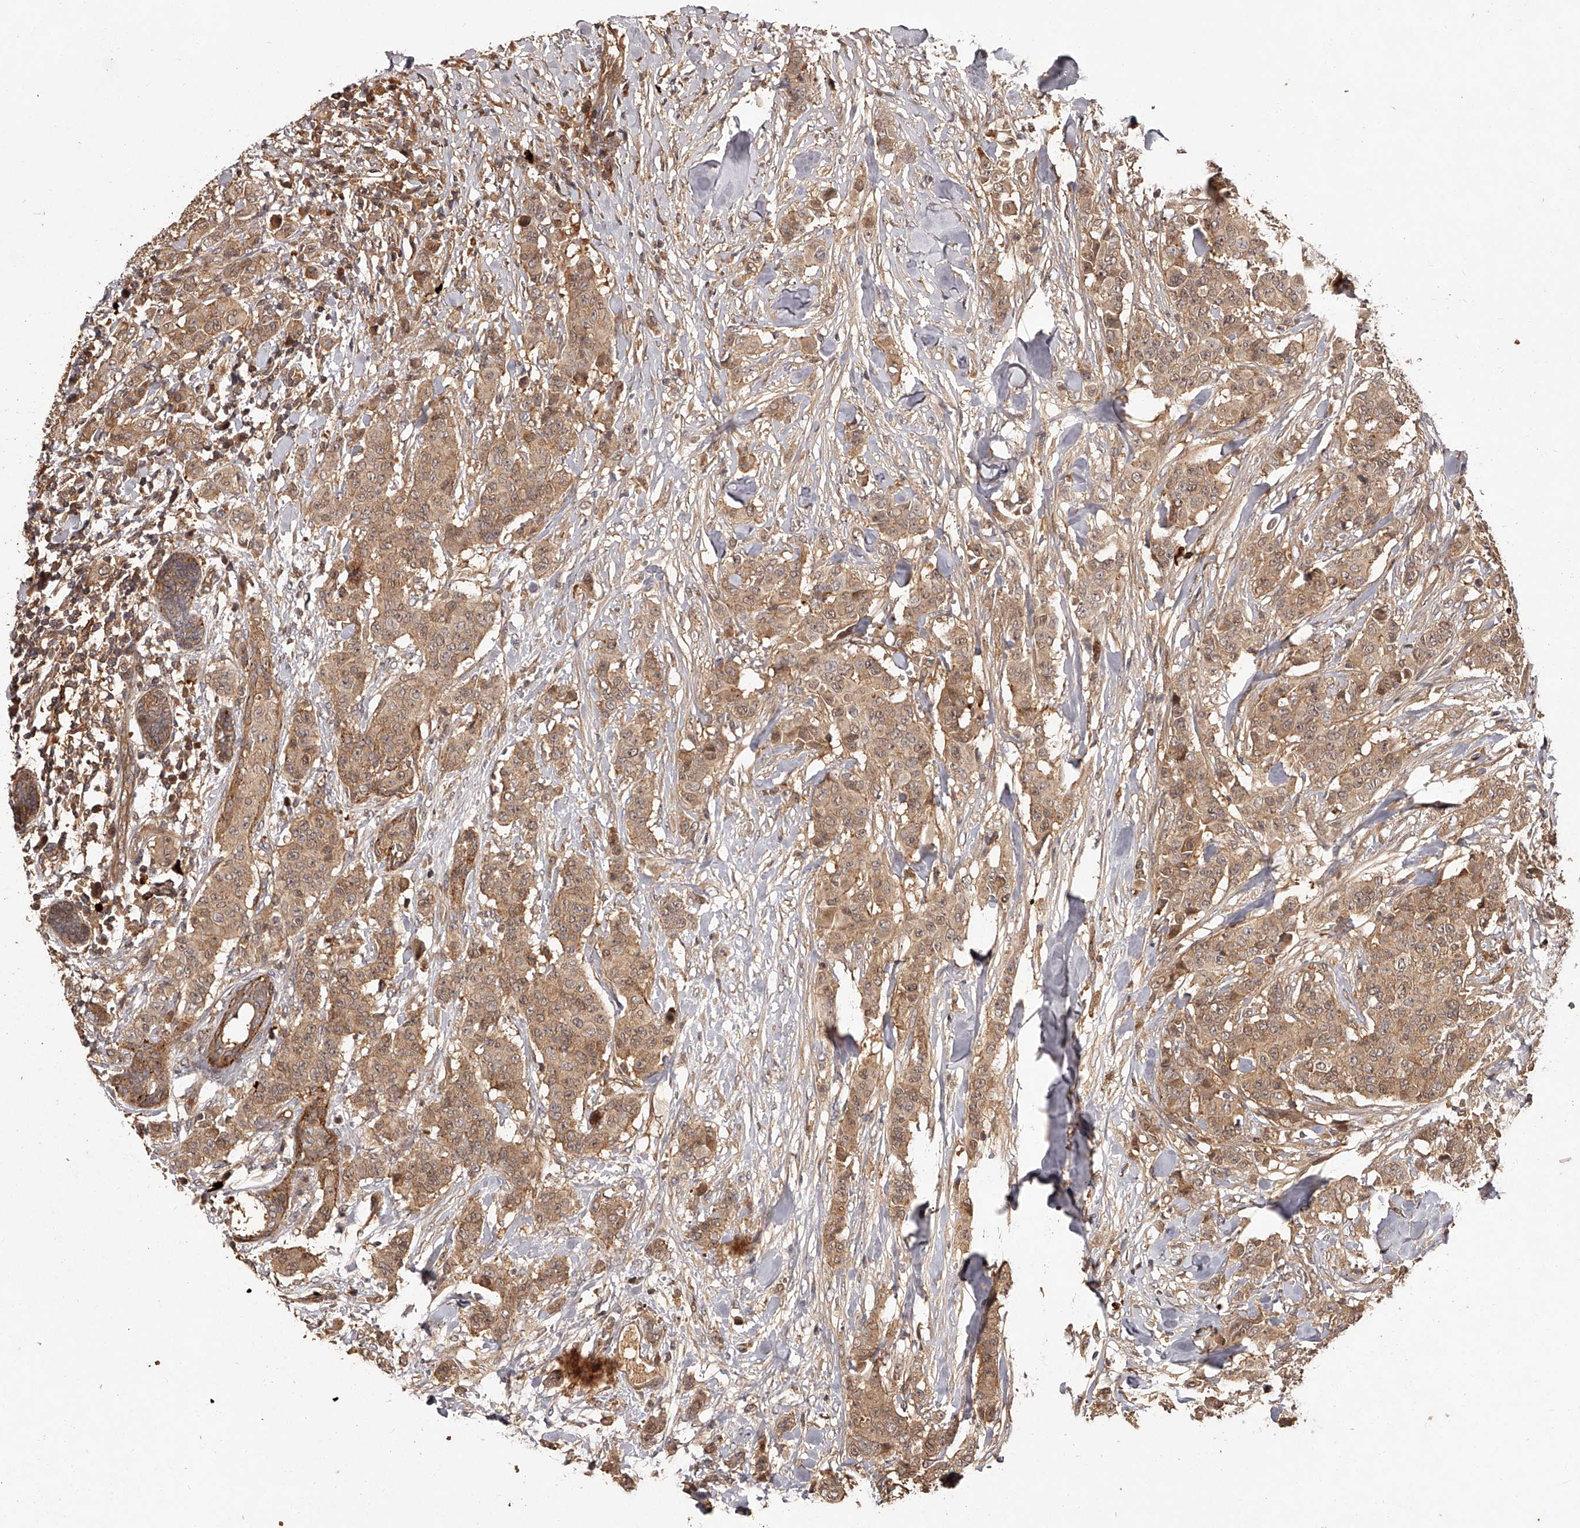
{"staining": {"intensity": "moderate", "quantity": ">75%", "location": "cytoplasmic/membranous"}, "tissue": "breast cancer", "cell_type": "Tumor cells", "image_type": "cancer", "snomed": [{"axis": "morphology", "description": "Duct carcinoma"}, {"axis": "topography", "description": "Breast"}], "caption": "Intraductal carcinoma (breast) stained for a protein (brown) exhibits moderate cytoplasmic/membranous positive staining in about >75% of tumor cells.", "gene": "CRYZL1", "patient": {"sex": "female", "age": 40}}